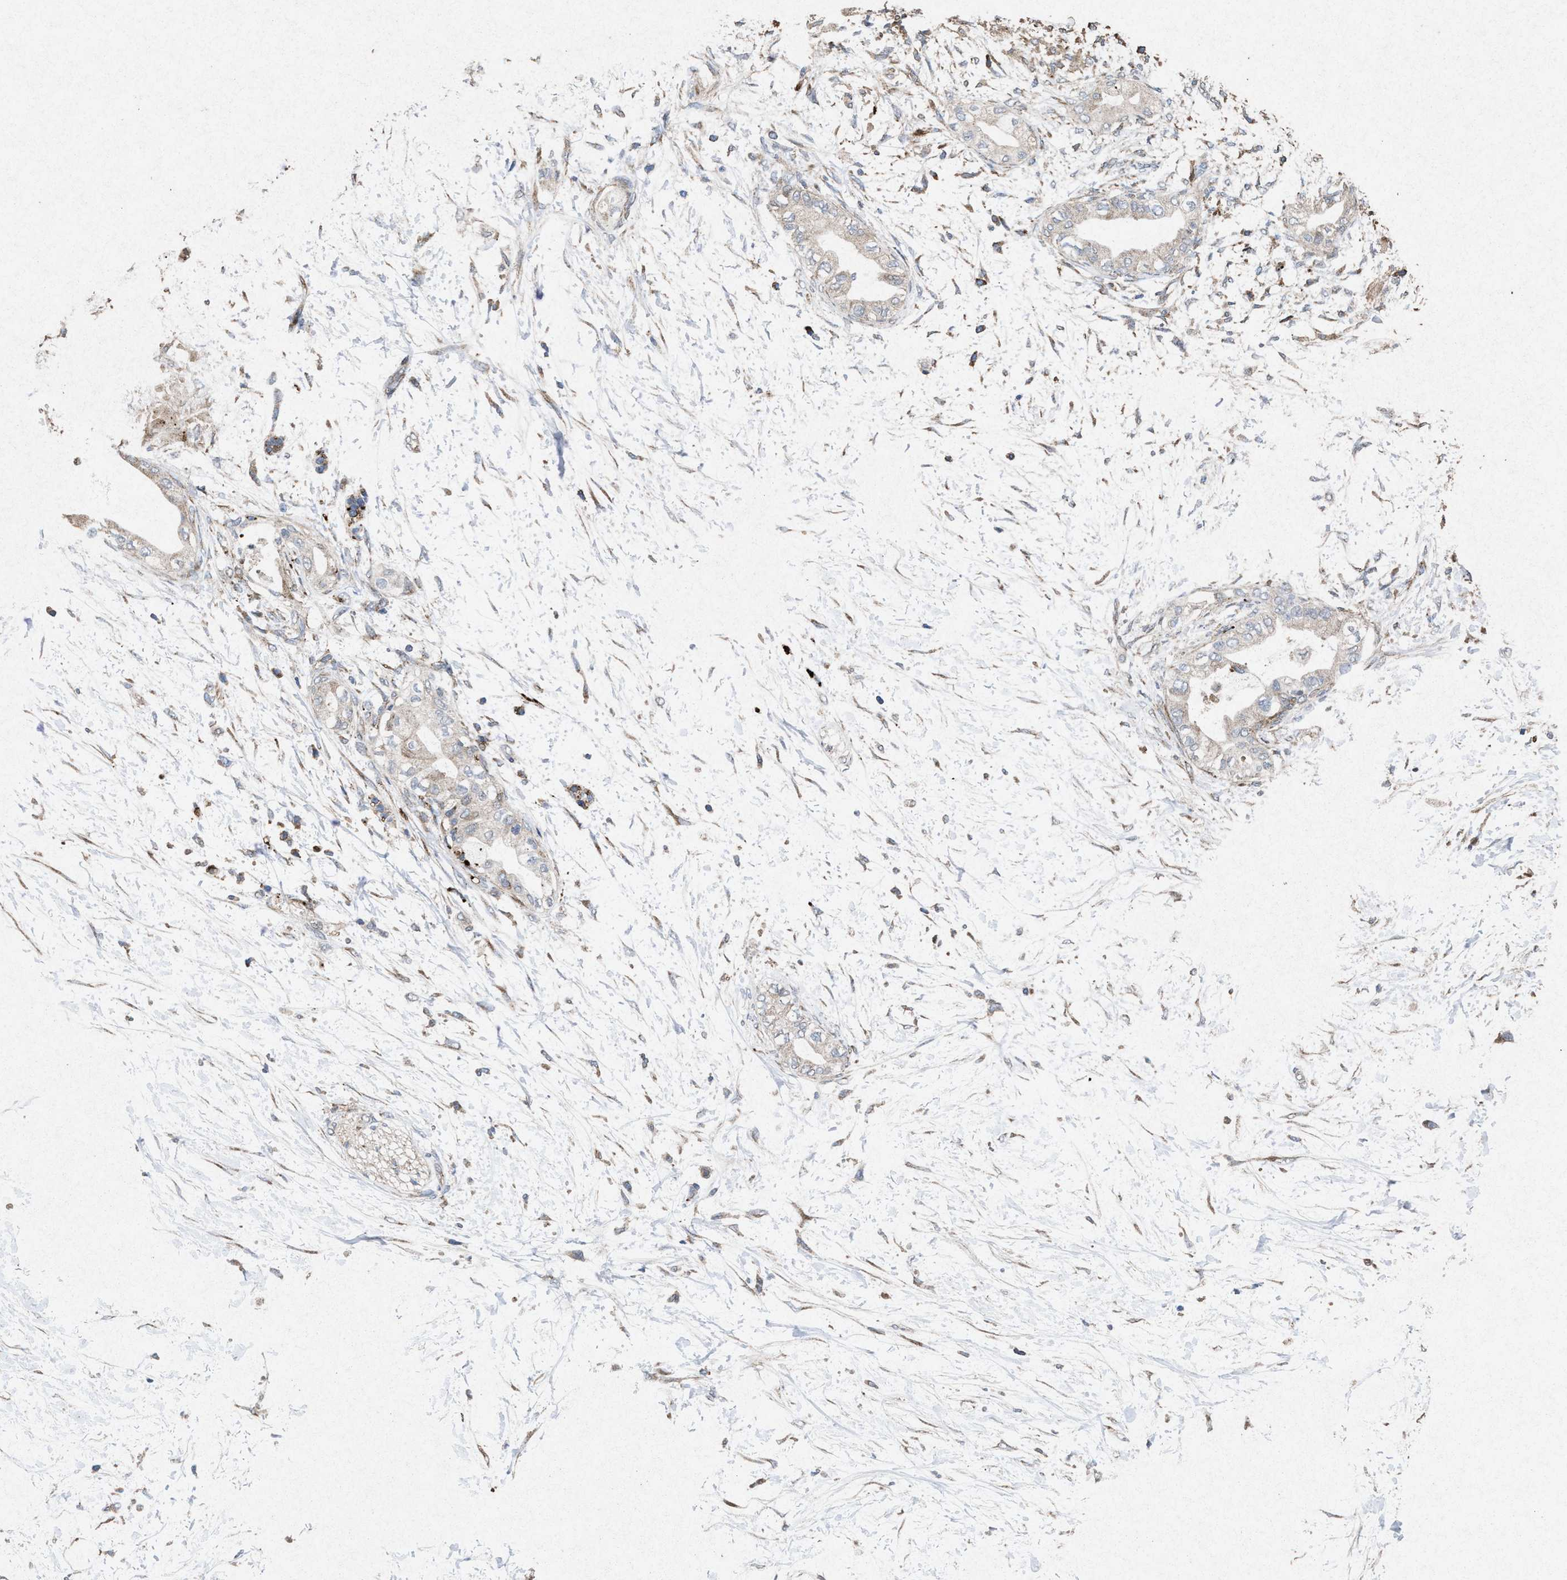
{"staining": {"intensity": "moderate", "quantity": ">75%", "location": "cytoplasmic/membranous"}, "tissue": "adipose tissue", "cell_type": "Adipocytes", "image_type": "normal", "snomed": [{"axis": "morphology", "description": "Normal tissue, NOS"}, {"axis": "morphology", "description": "Adenocarcinoma, NOS"}, {"axis": "topography", "description": "Duodenum"}, {"axis": "topography", "description": "Peripheral nerve tissue"}], "caption": "Adipose tissue stained with immunohistochemistry (IHC) reveals moderate cytoplasmic/membranous positivity in about >75% of adipocytes. The protein is stained brown, and the nuclei are stained in blue (DAB IHC with brightfield microscopy, high magnification).", "gene": "MSI2", "patient": {"sex": "female", "age": 60}}